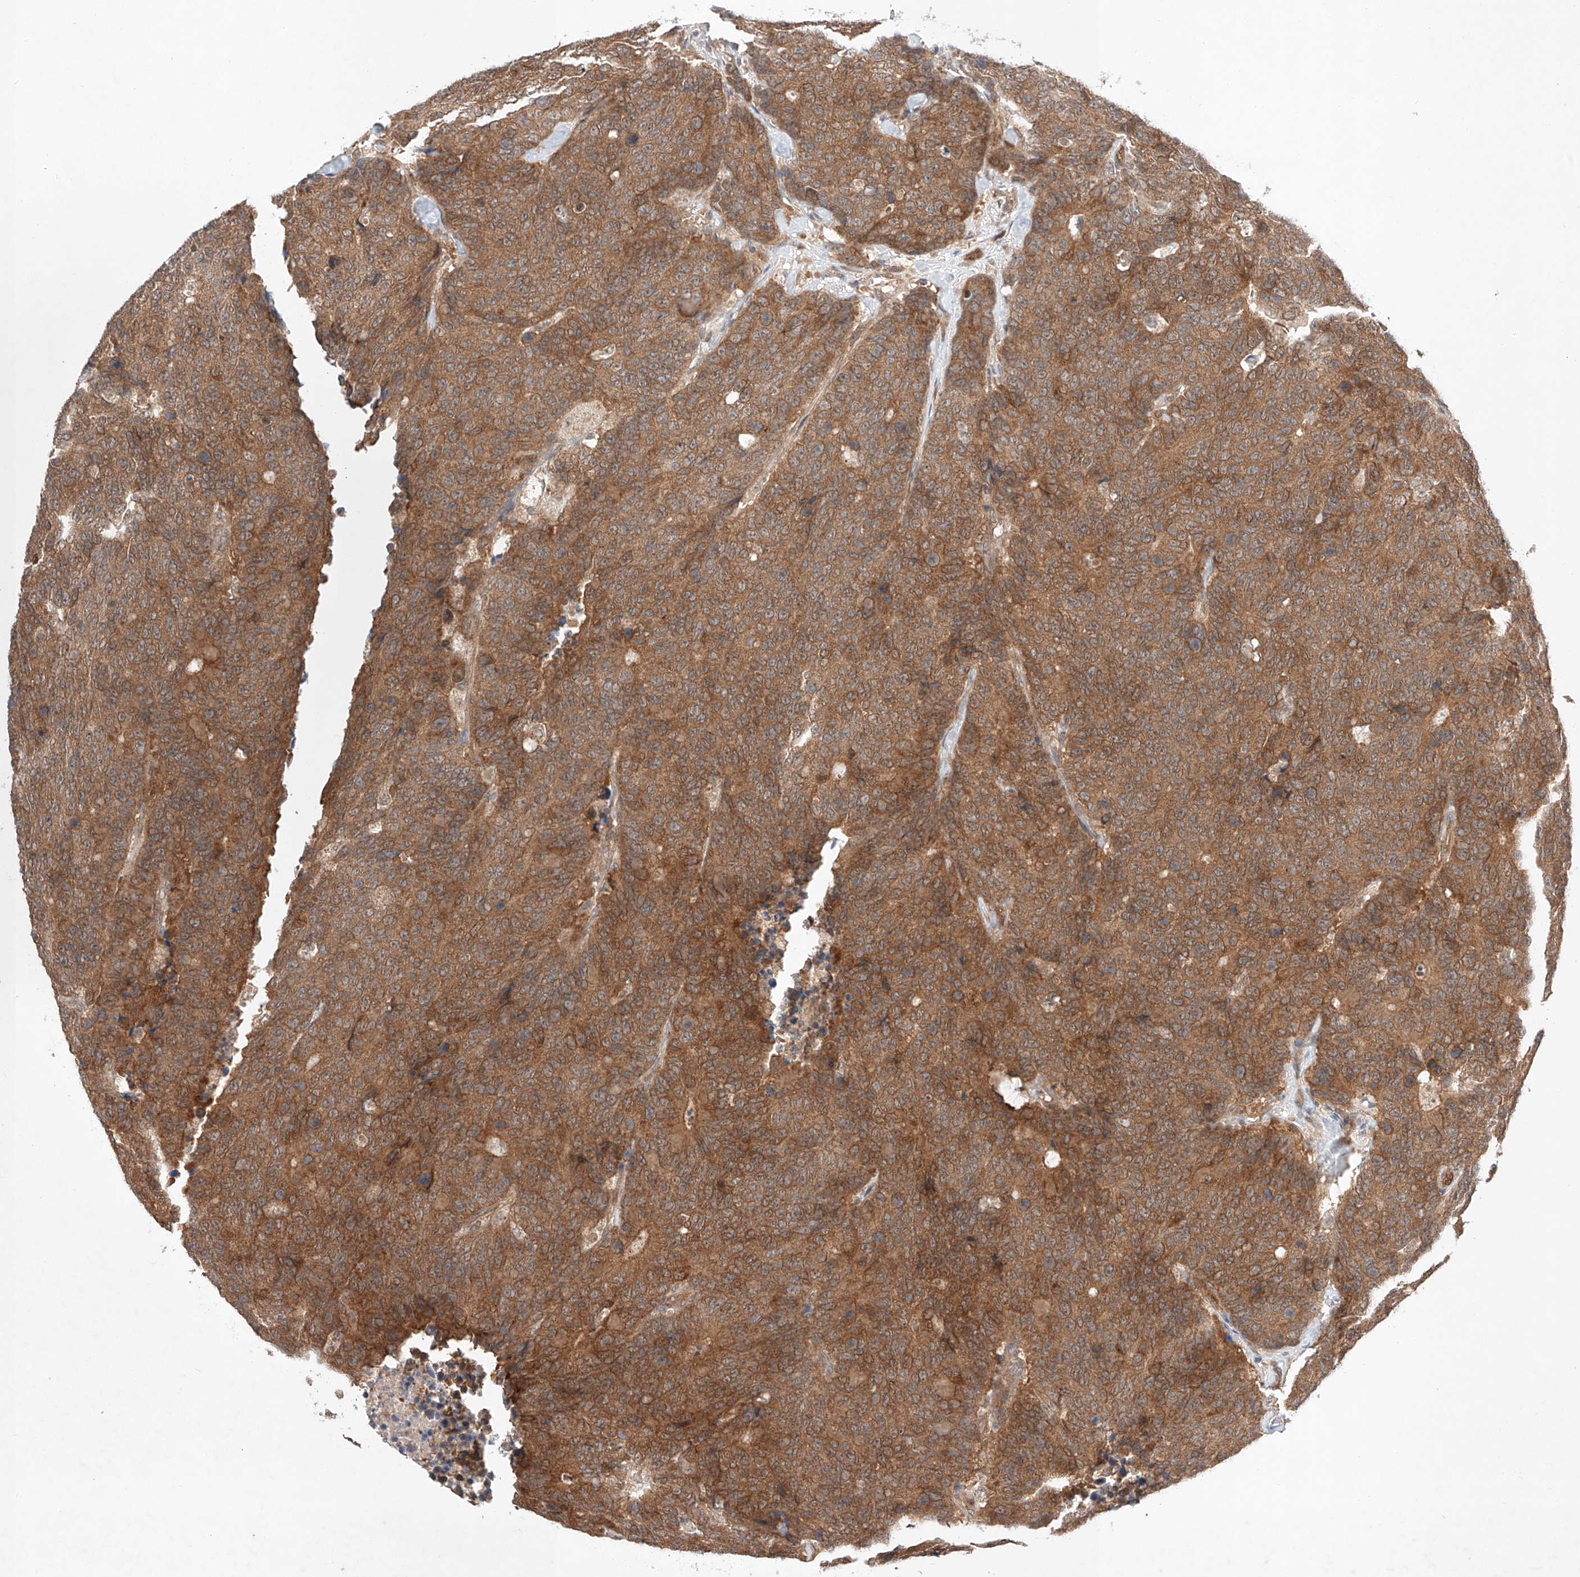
{"staining": {"intensity": "moderate", "quantity": ">75%", "location": "cytoplasmic/membranous"}, "tissue": "colorectal cancer", "cell_type": "Tumor cells", "image_type": "cancer", "snomed": [{"axis": "morphology", "description": "Adenocarcinoma, NOS"}, {"axis": "topography", "description": "Colon"}], "caption": "Brown immunohistochemical staining in human colorectal adenocarcinoma displays moderate cytoplasmic/membranous positivity in about >75% of tumor cells.", "gene": "ZNF124", "patient": {"sex": "female", "age": 86}}